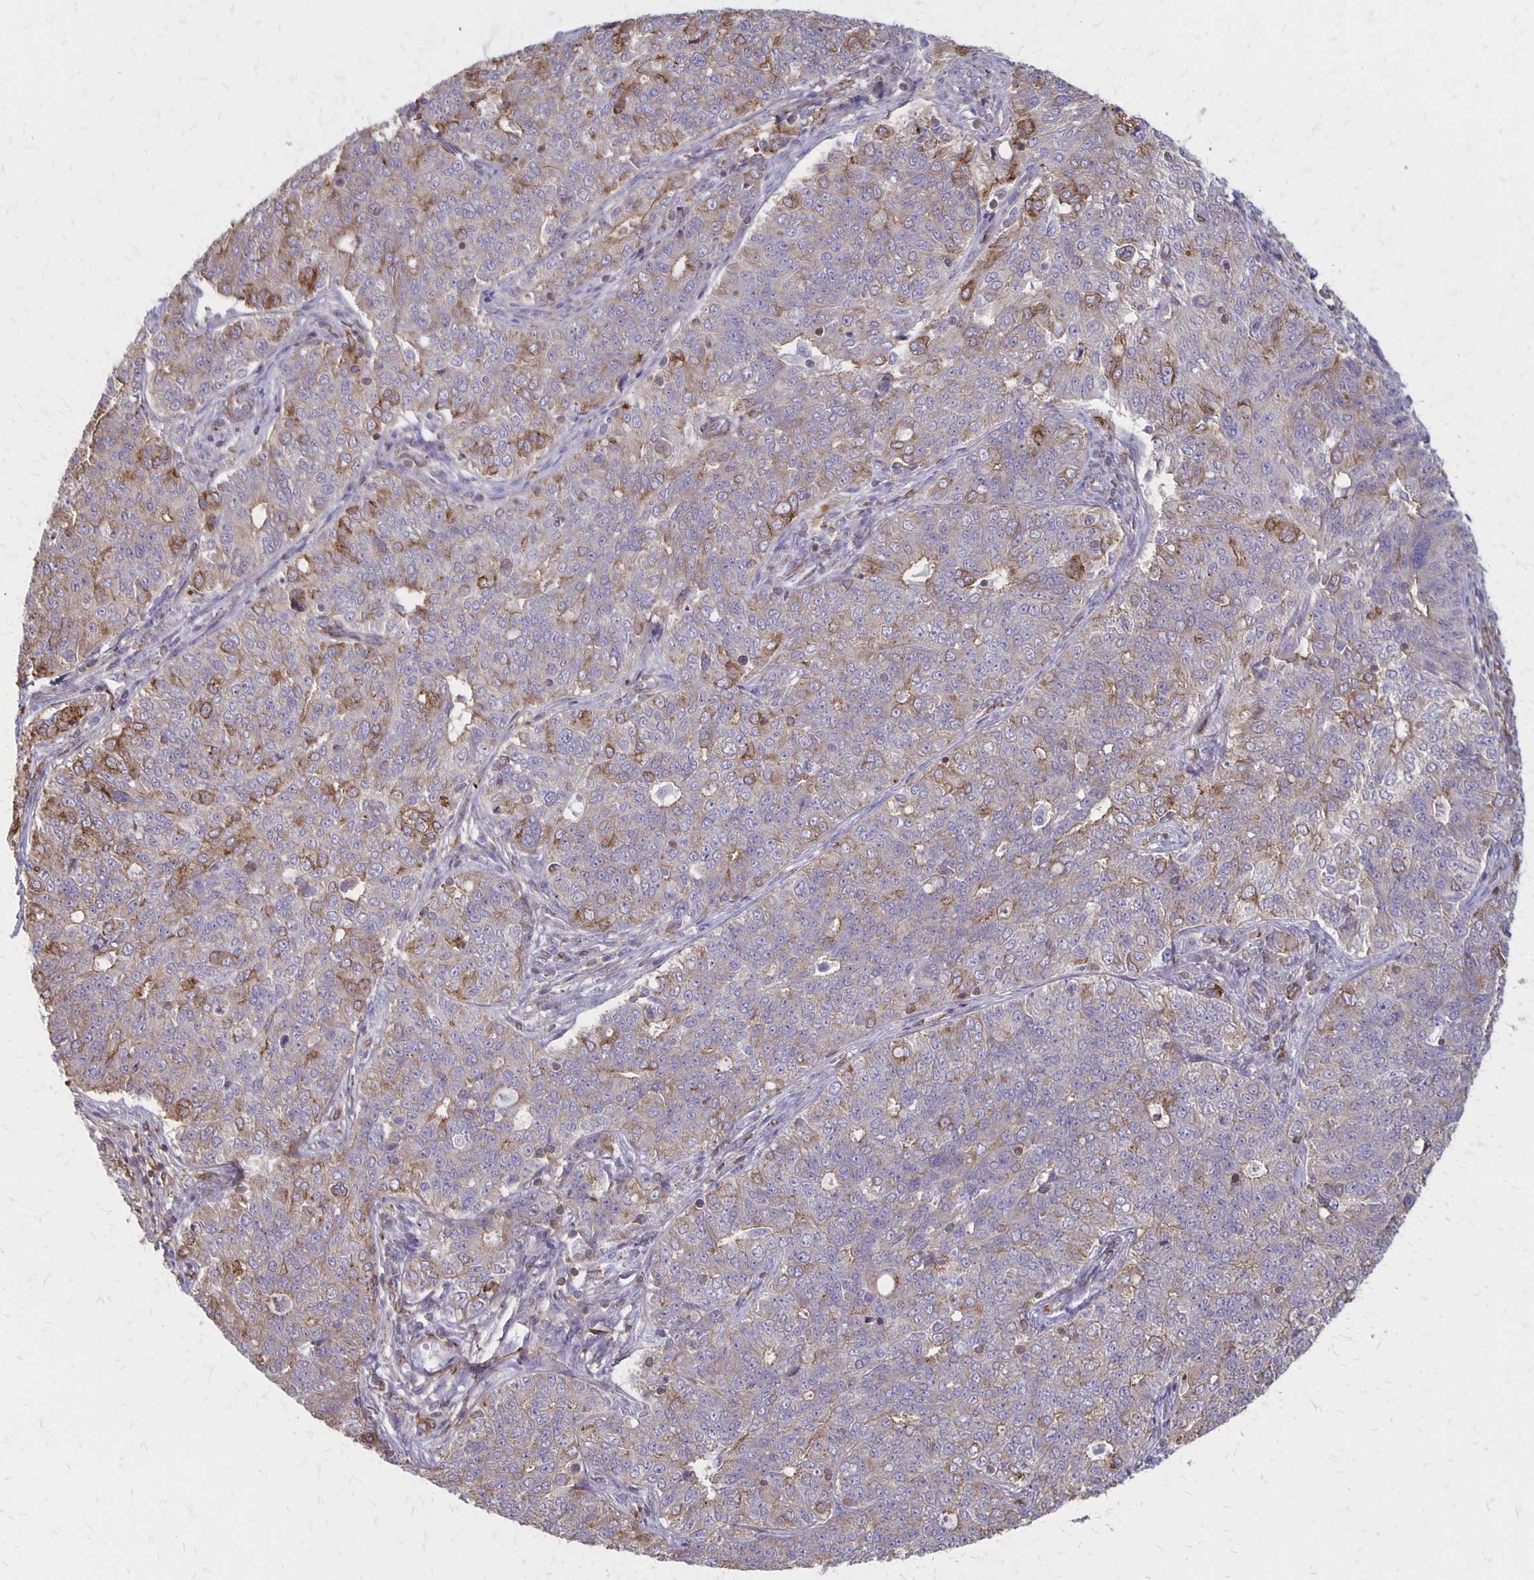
{"staining": {"intensity": "moderate", "quantity": "<25%", "location": "cytoplasmic/membranous"}, "tissue": "endometrial cancer", "cell_type": "Tumor cells", "image_type": "cancer", "snomed": [{"axis": "morphology", "description": "Adenocarcinoma, NOS"}, {"axis": "topography", "description": "Endometrium"}], "caption": "The histopathology image shows immunohistochemical staining of endometrial cancer (adenocarcinoma). There is moderate cytoplasmic/membranous expression is appreciated in about <25% of tumor cells.", "gene": "SEPTIN5", "patient": {"sex": "female", "age": 43}}